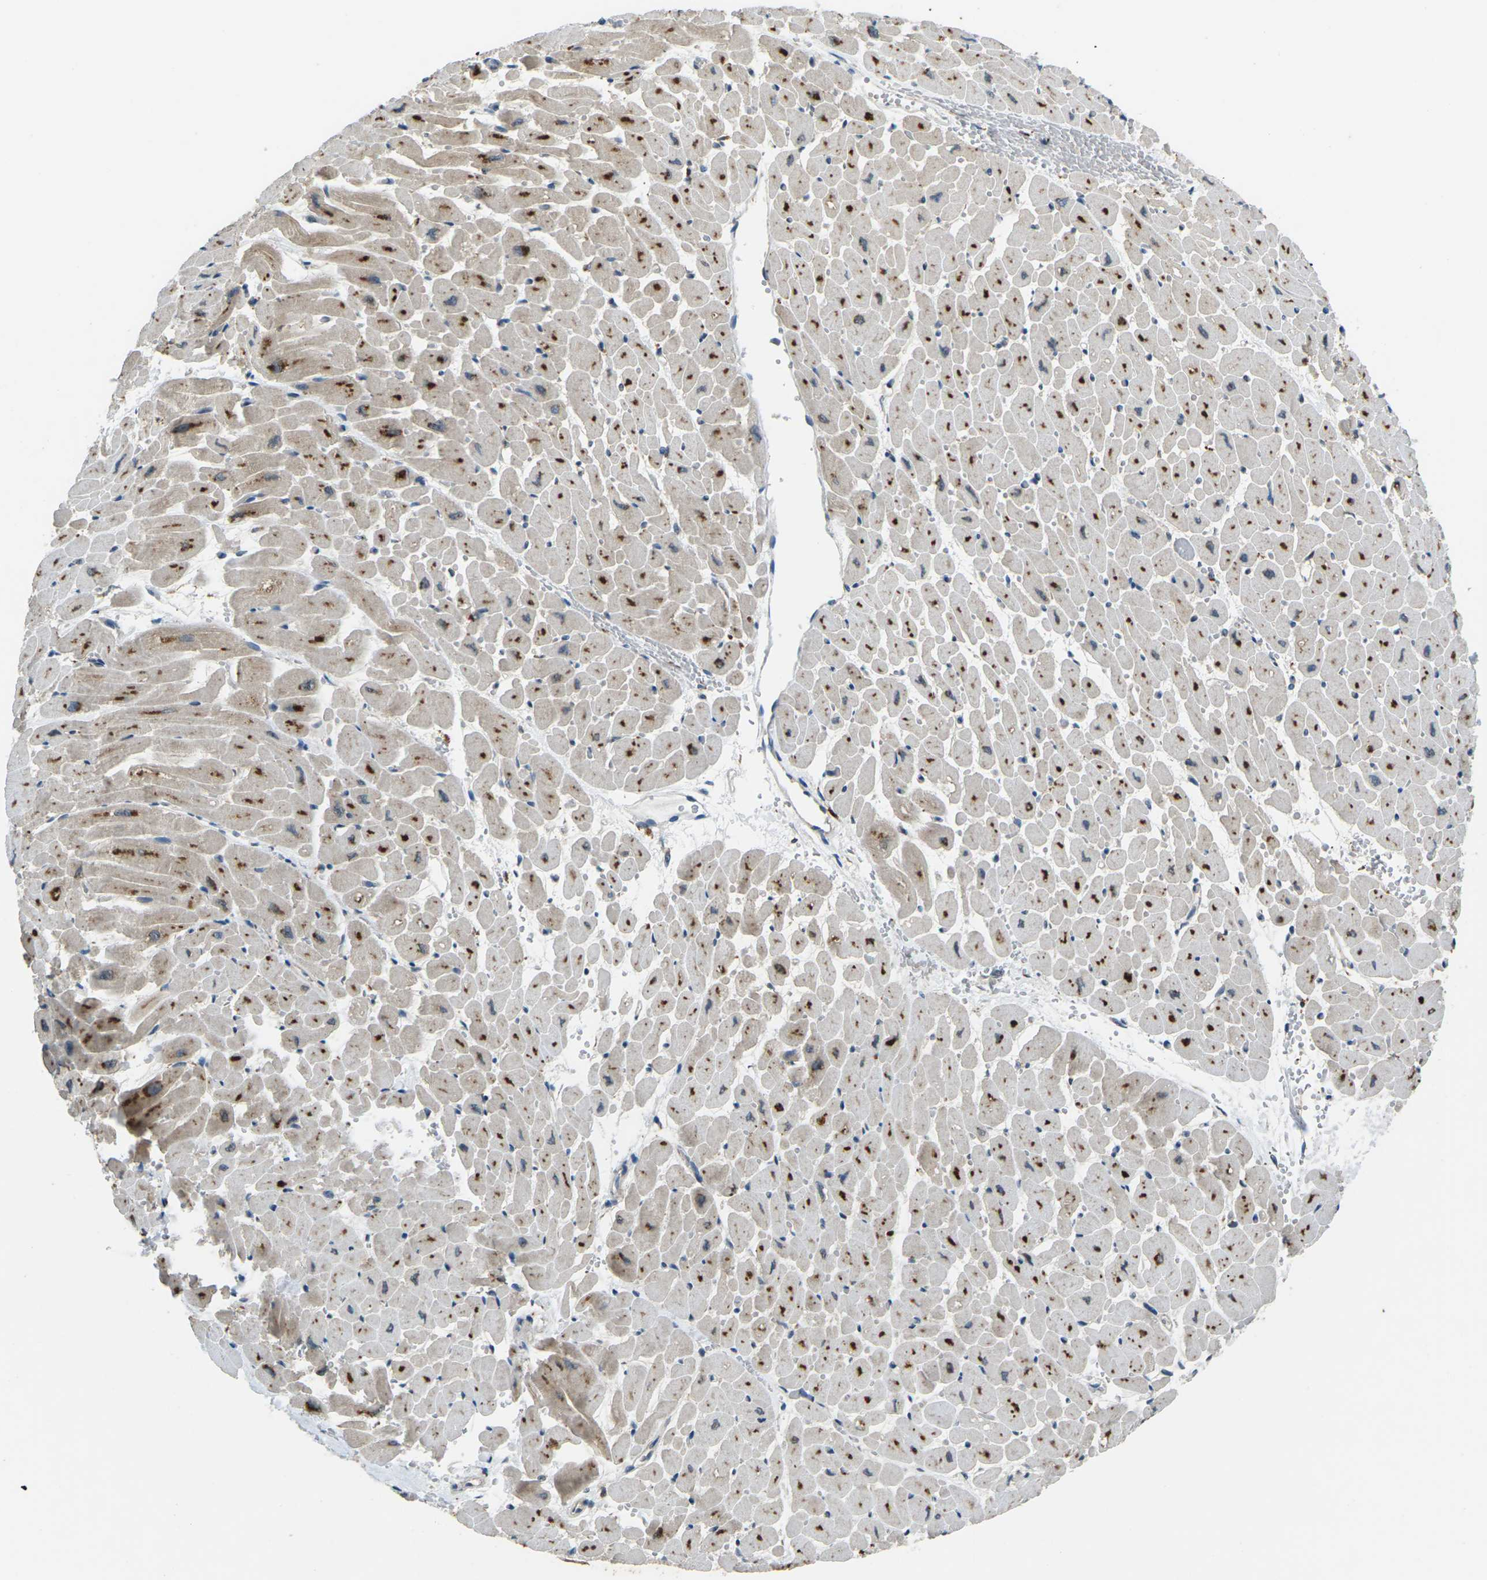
{"staining": {"intensity": "strong", "quantity": ">75%", "location": "cytoplasmic/membranous"}, "tissue": "heart muscle", "cell_type": "Cardiomyocytes", "image_type": "normal", "snomed": [{"axis": "morphology", "description": "Normal tissue, NOS"}, {"axis": "topography", "description": "Heart"}], "caption": "Heart muscle stained with DAB (3,3'-diaminobenzidine) IHC reveals high levels of strong cytoplasmic/membranous staining in about >75% of cardiomyocytes.", "gene": "SLC31A2", "patient": {"sex": "male", "age": 45}}